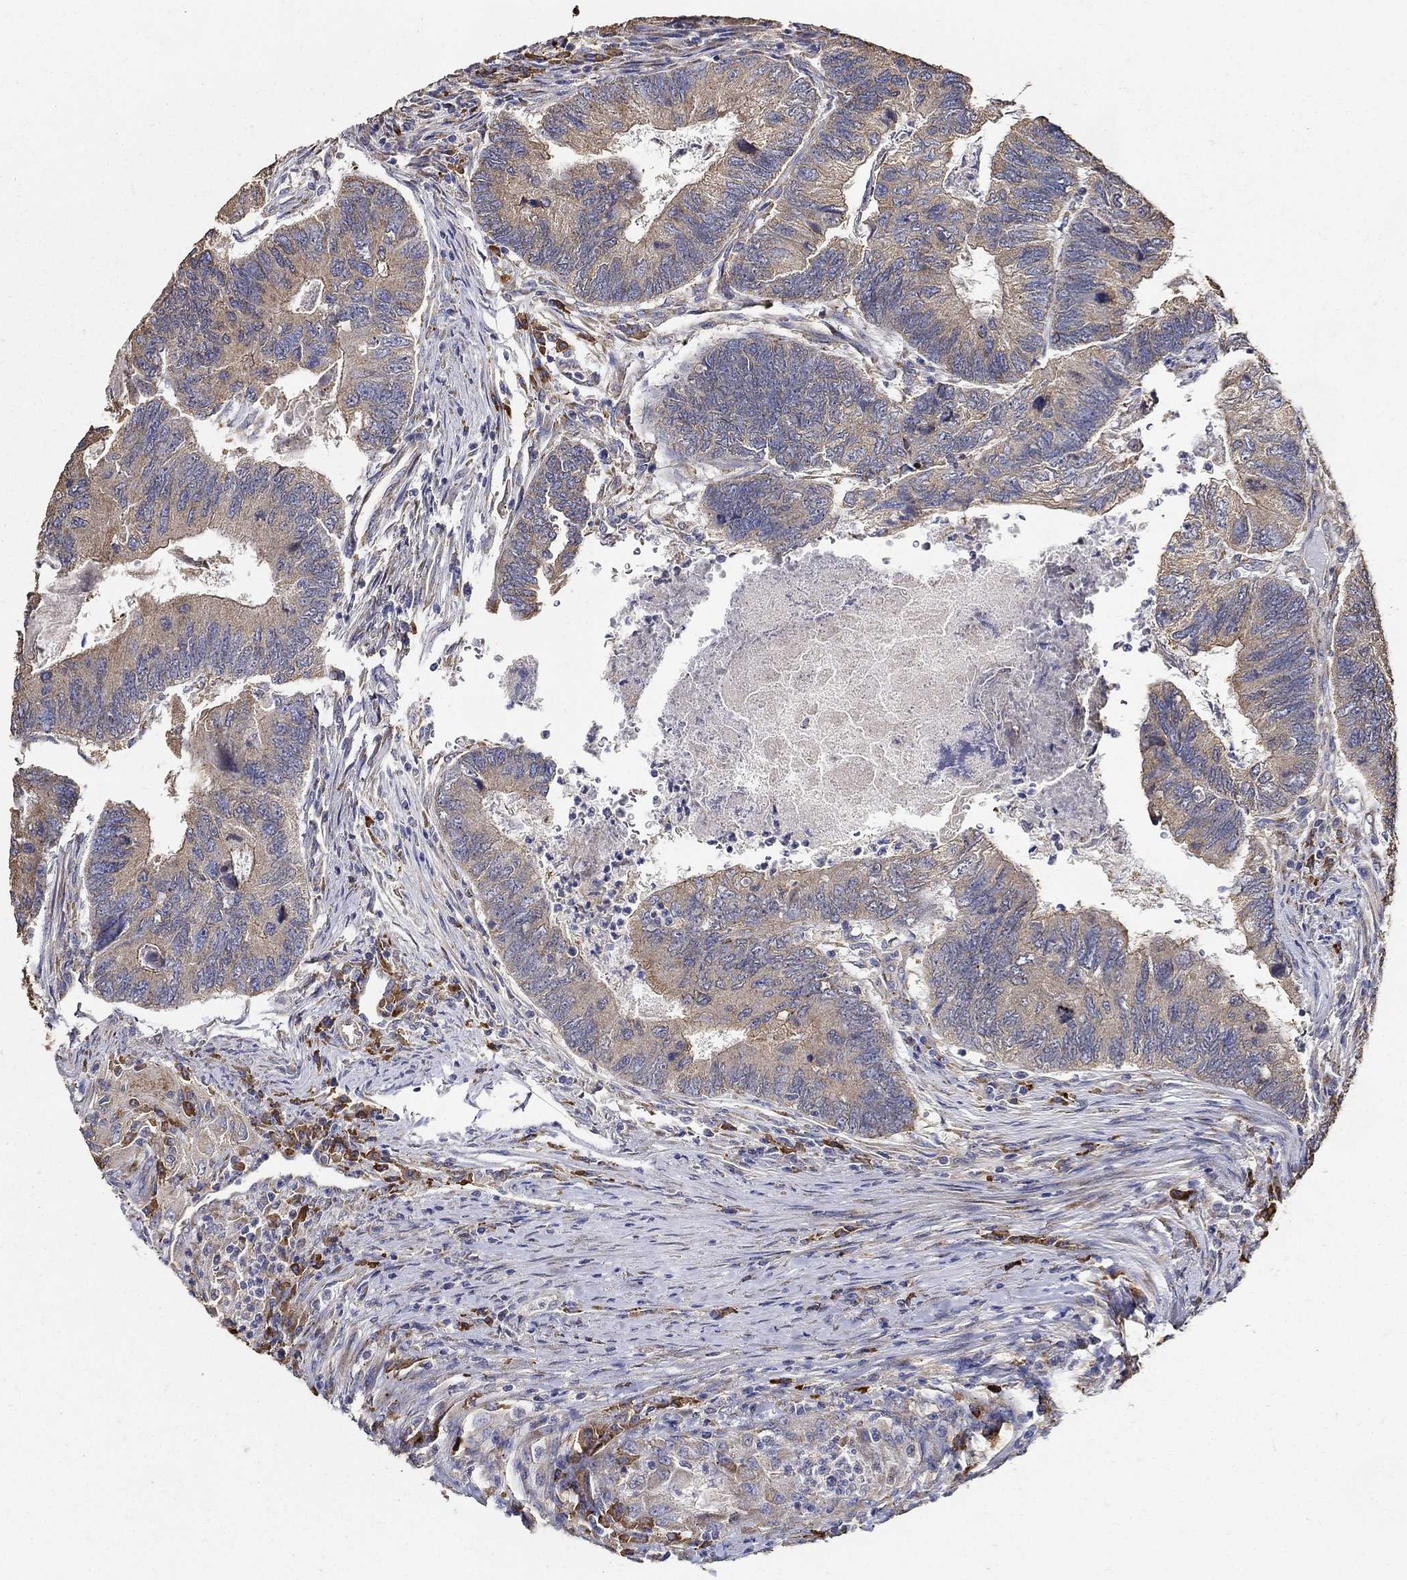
{"staining": {"intensity": "moderate", "quantity": "<25%", "location": "cytoplasmic/membranous"}, "tissue": "colorectal cancer", "cell_type": "Tumor cells", "image_type": "cancer", "snomed": [{"axis": "morphology", "description": "Adenocarcinoma, NOS"}, {"axis": "topography", "description": "Colon"}], "caption": "Adenocarcinoma (colorectal) stained with DAB immunohistochemistry displays low levels of moderate cytoplasmic/membranous staining in about <25% of tumor cells. Immunohistochemistry stains the protein in brown and the nuclei are stained blue.", "gene": "EMILIN3", "patient": {"sex": "female", "age": 67}}